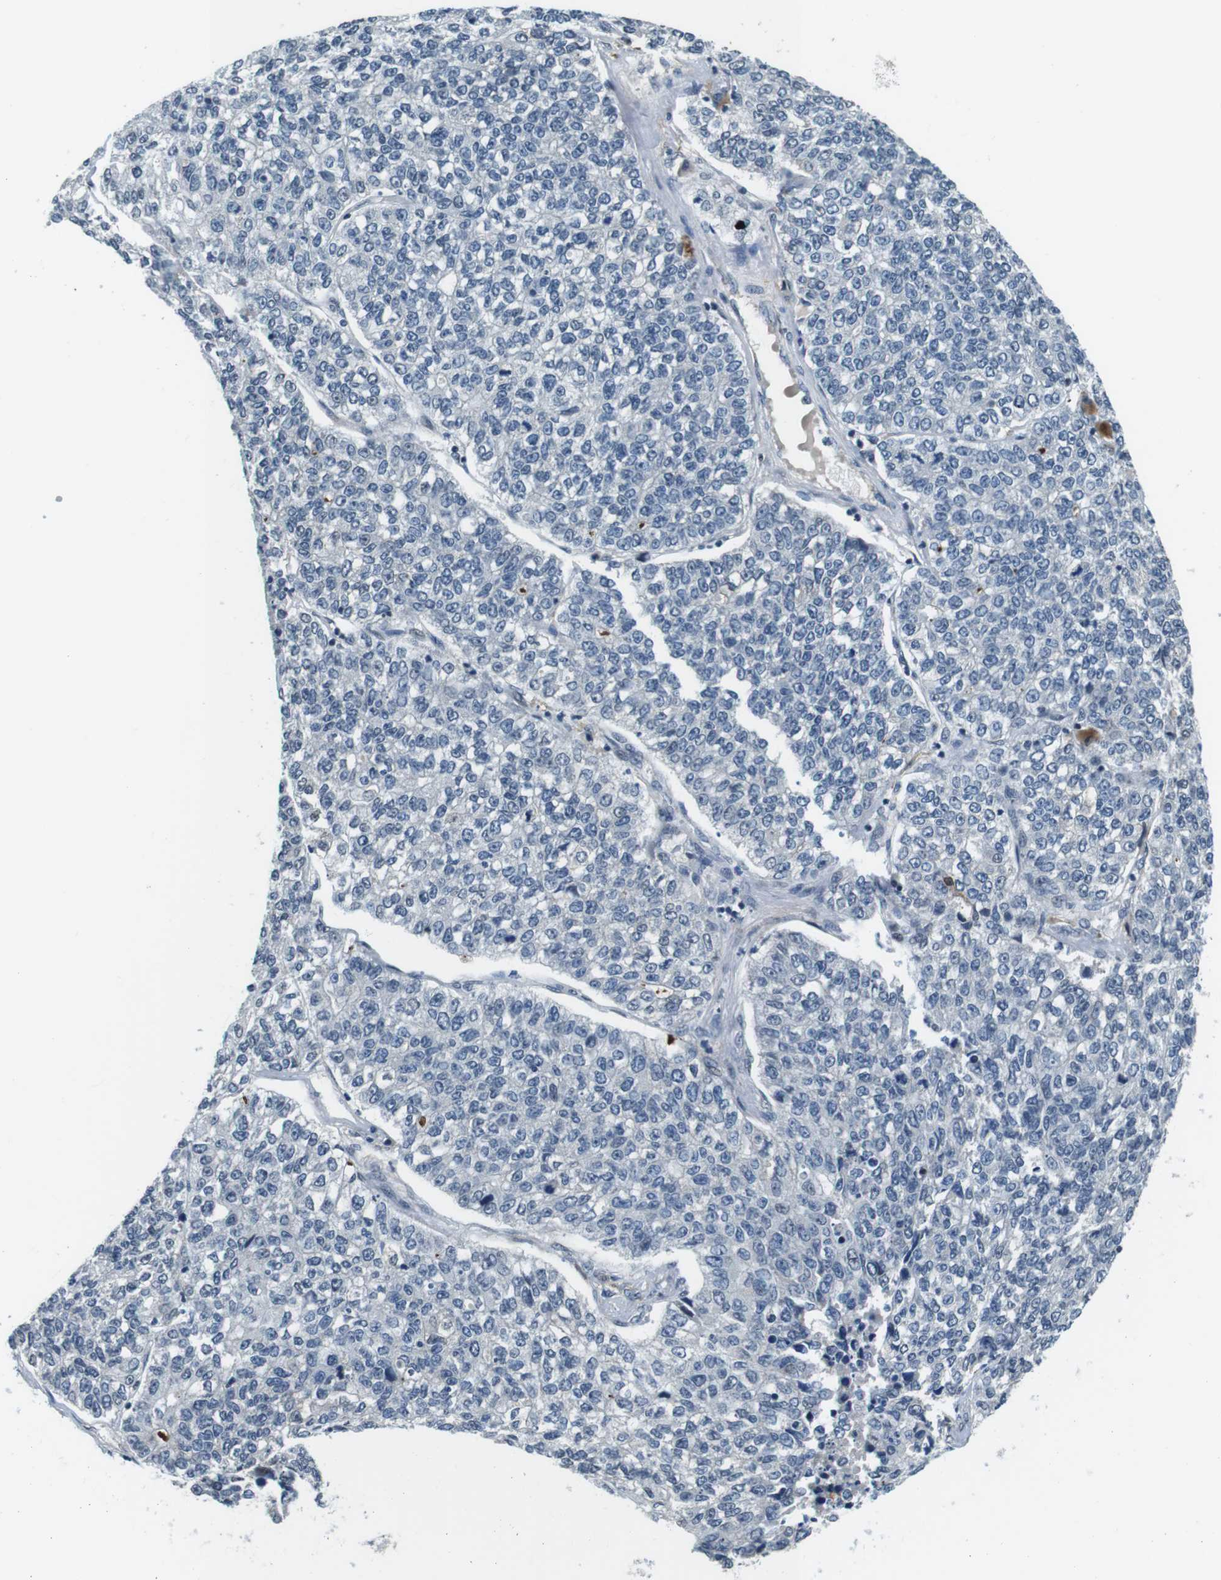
{"staining": {"intensity": "negative", "quantity": "none", "location": "none"}, "tissue": "lung cancer", "cell_type": "Tumor cells", "image_type": "cancer", "snomed": [{"axis": "morphology", "description": "Adenocarcinoma, NOS"}, {"axis": "topography", "description": "Lung"}], "caption": "This image is of lung cancer (adenocarcinoma) stained with immunohistochemistry to label a protein in brown with the nuclei are counter-stained blue. There is no expression in tumor cells. (Brightfield microscopy of DAB immunohistochemistry at high magnification).", "gene": "CD163L1", "patient": {"sex": "male", "age": 49}}